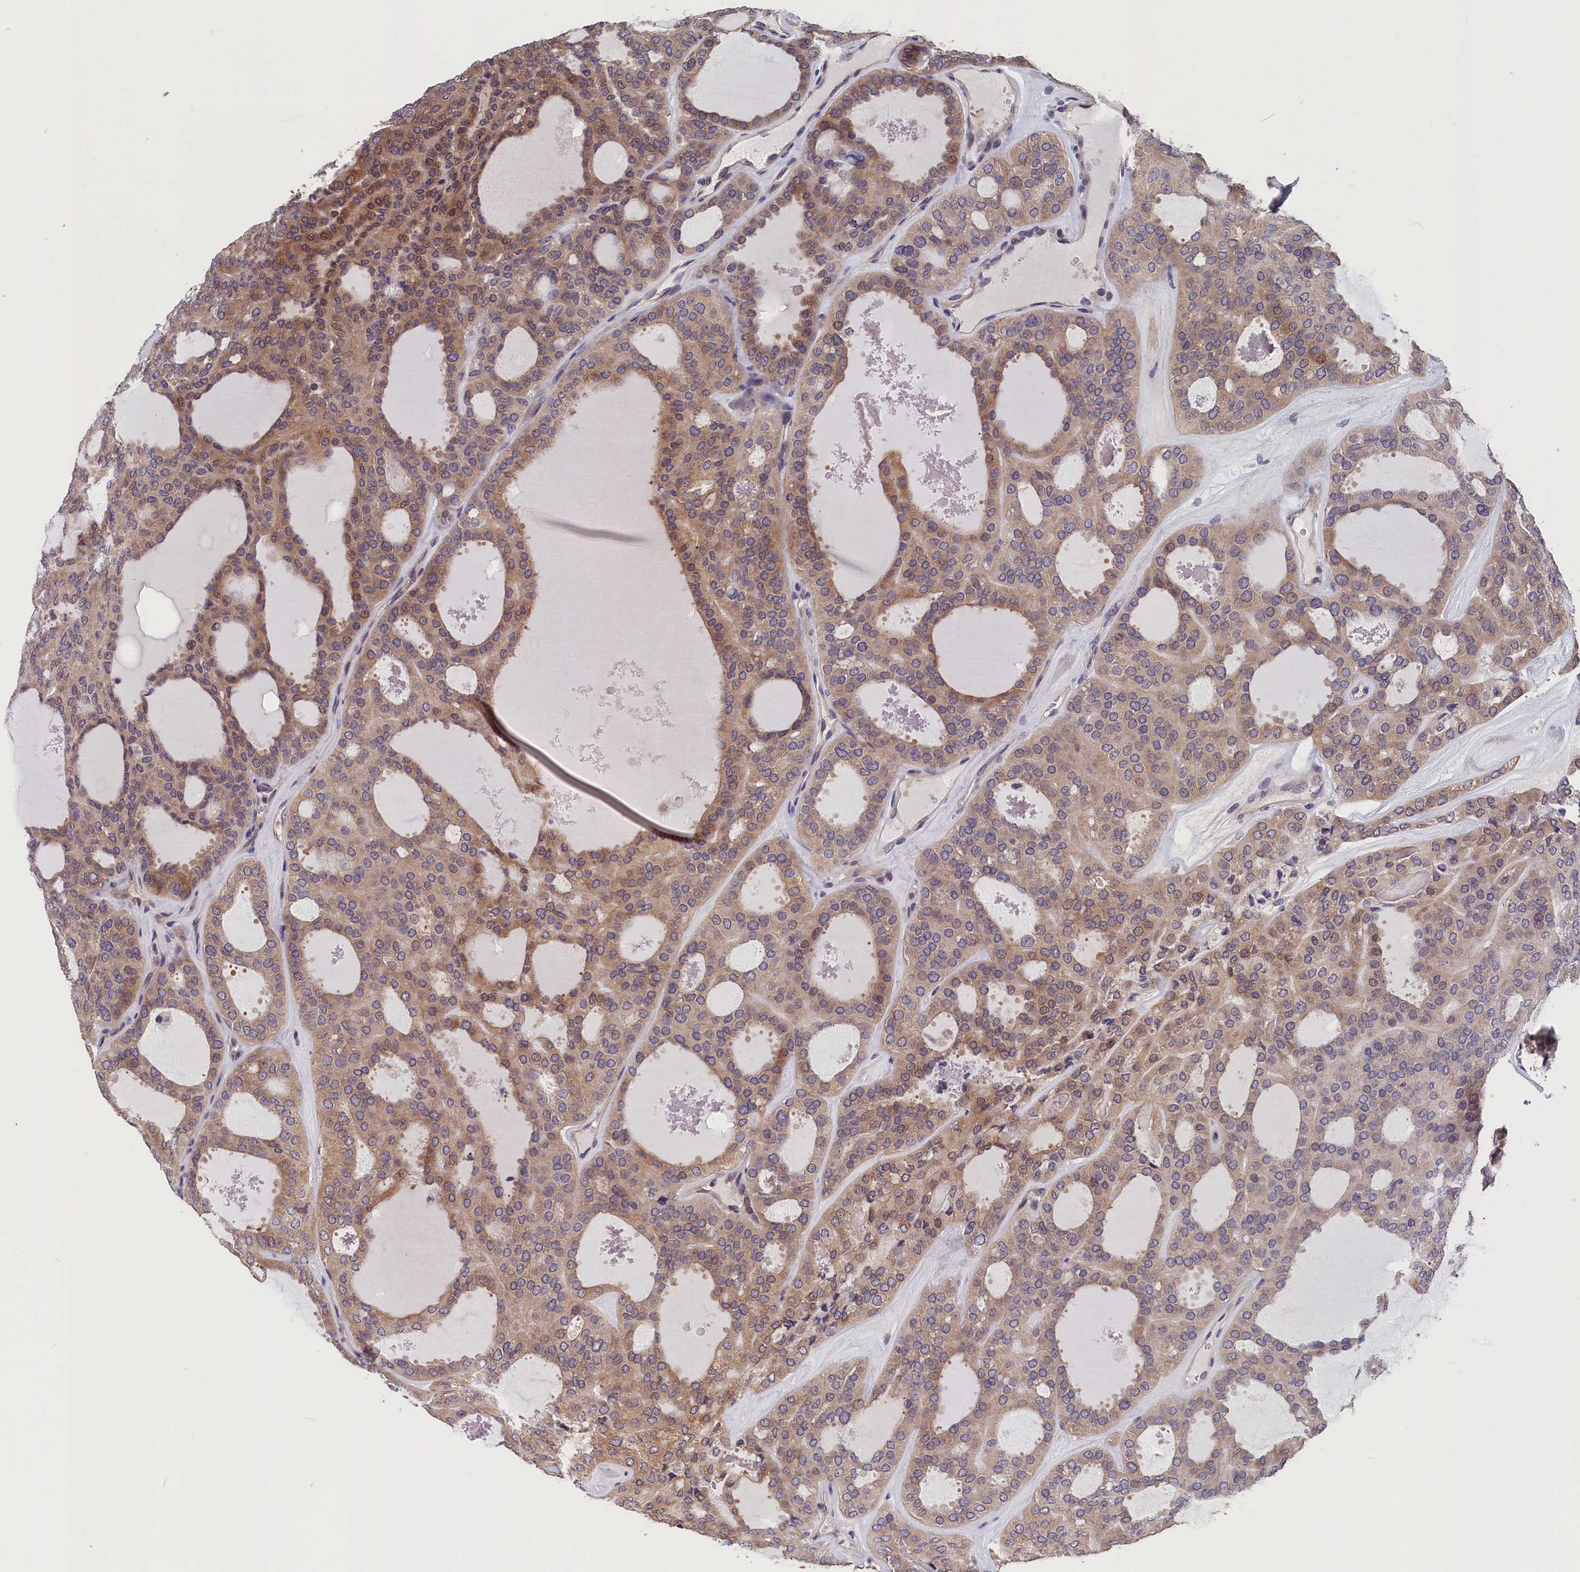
{"staining": {"intensity": "moderate", "quantity": ">75%", "location": "cytoplasmic/membranous"}, "tissue": "thyroid cancer", "cell_type": "Tumor cells", "image_type": "cancer", "snomed": [{"axis": "morphology", "description": "Follicular adenoma carcinoma, NOS"}, {"axis": "topography", "description": "Thyroid gland"}], "caption": "Thyroid cancer stained with immunohistochemistry exhibits moderate cytoplasmic/membranous positivity in about >75% of tumor cells.", "gene": "TMEM116", "patient": {"sex": "male", "age": 75}}